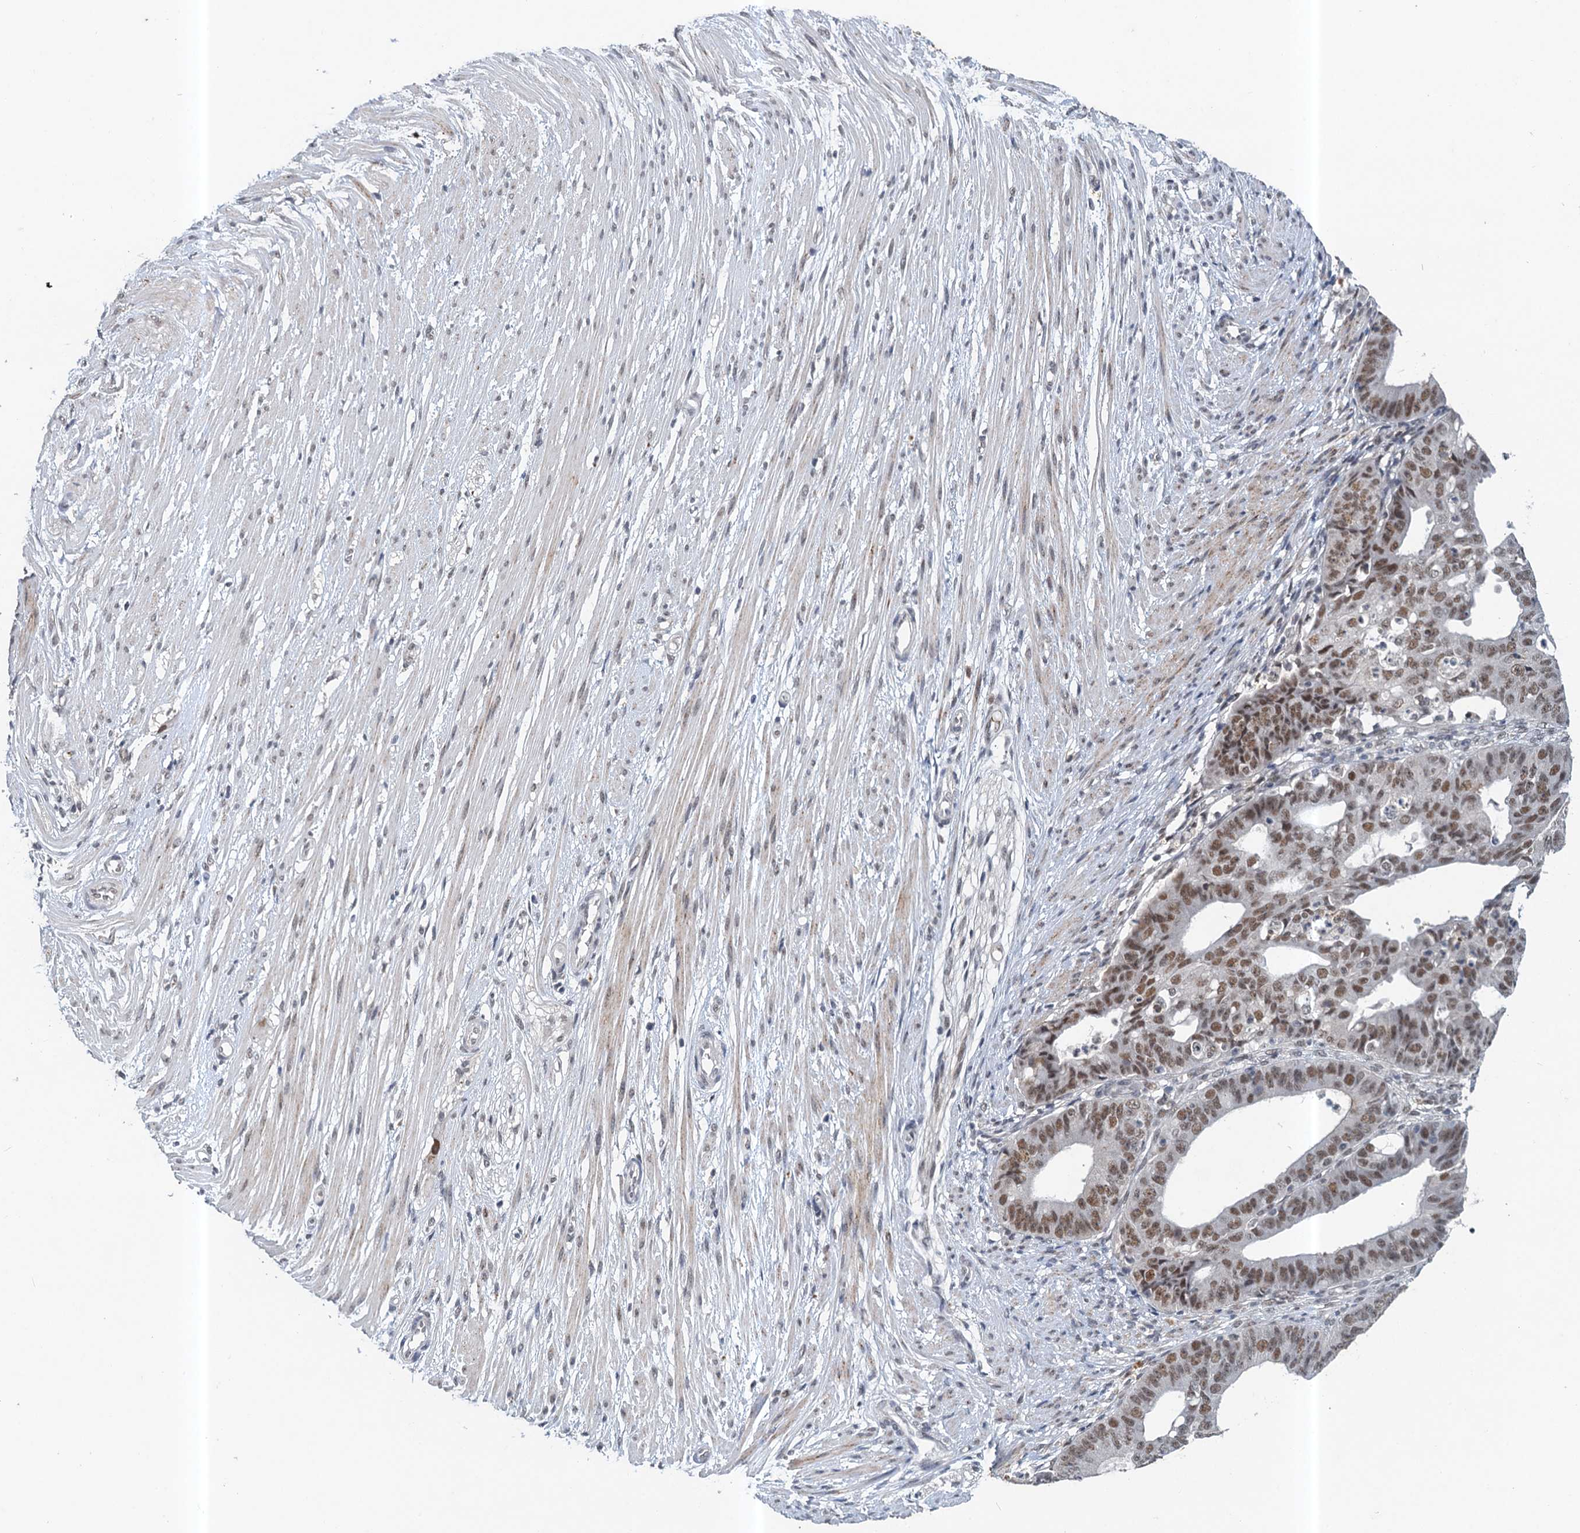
{"staining": {"intensity": "moderate", "quantity": ">75%", "location": "nuclear"}, "tissue": "ovarian cancer", "cell_type": "Tumor cells", "image_type": "cancer", "snomed": [{"axis": "morphology", "description": "Carcinoma, endometroid"}, {"axis": "topography", "description": "Appendix"}, {"axis": "topography", "description": "Ovary"}], "caption": "A brown stain highlights moderate nuclear positivity of a protein in human endometroid carcinoma (ovarian) tumor cells.", "gene": "CSTF3", "patient": {"sex": "female", "age": 42}}